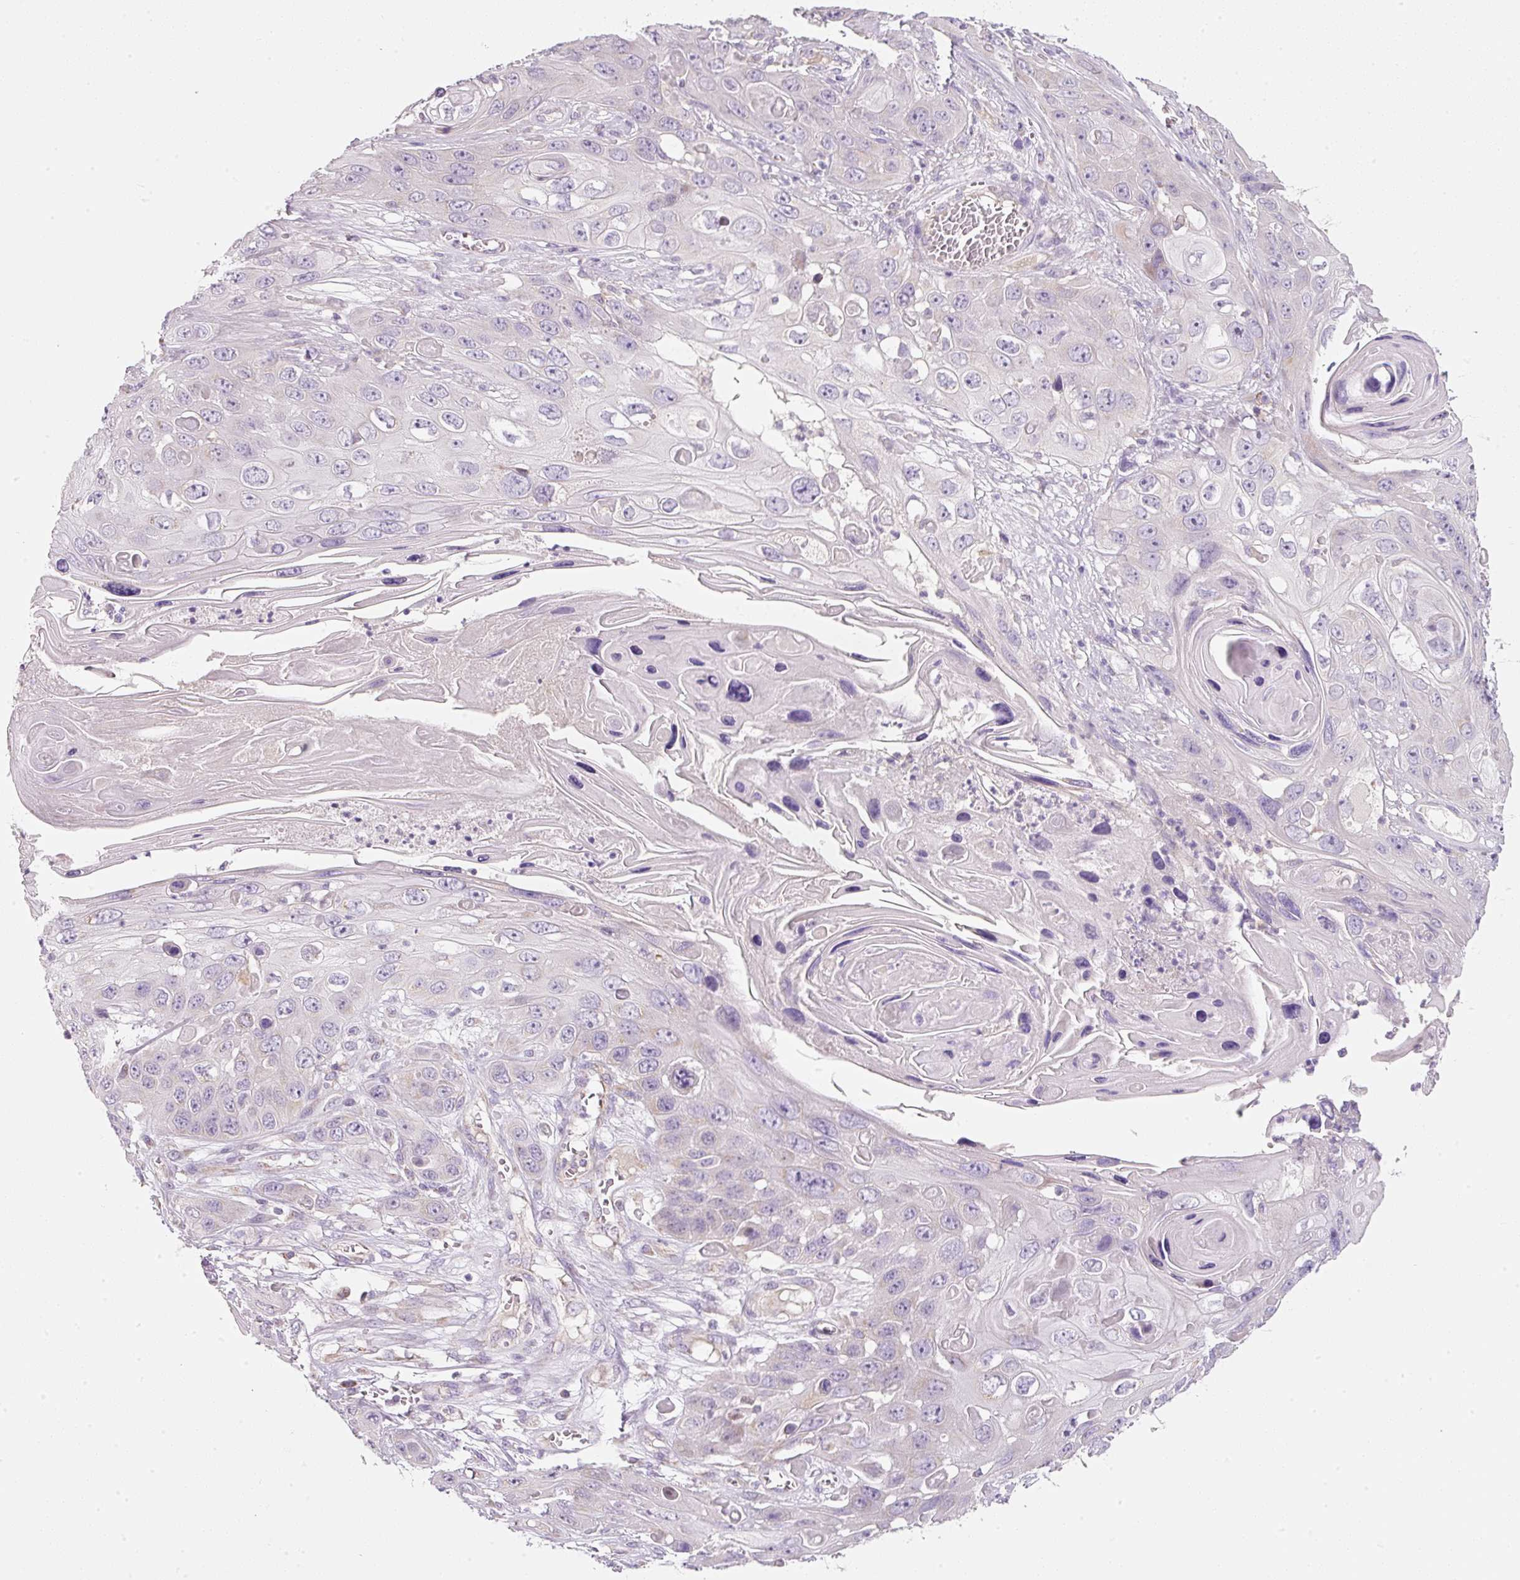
{"staining": {"intensity": "negative", "quantity": "none", "location": "none"}, "tissue": "skin cancer", "cell_type": "Tumor cells", "image_type": "cancer", "snomed": [{"axis": "morphology", "description": "Squamous cell carcinoma, NOS"}, {"axis": "topography", "description": "Skin"}], "caption": "Human skin cancer (squamous cell carcinoma) stained for a protein using immunohistochemistry (IHC) reveals no positivity in tumor cells.", "gene": "NDUFA1", "patient": {"sex": "male", "age": 55}}